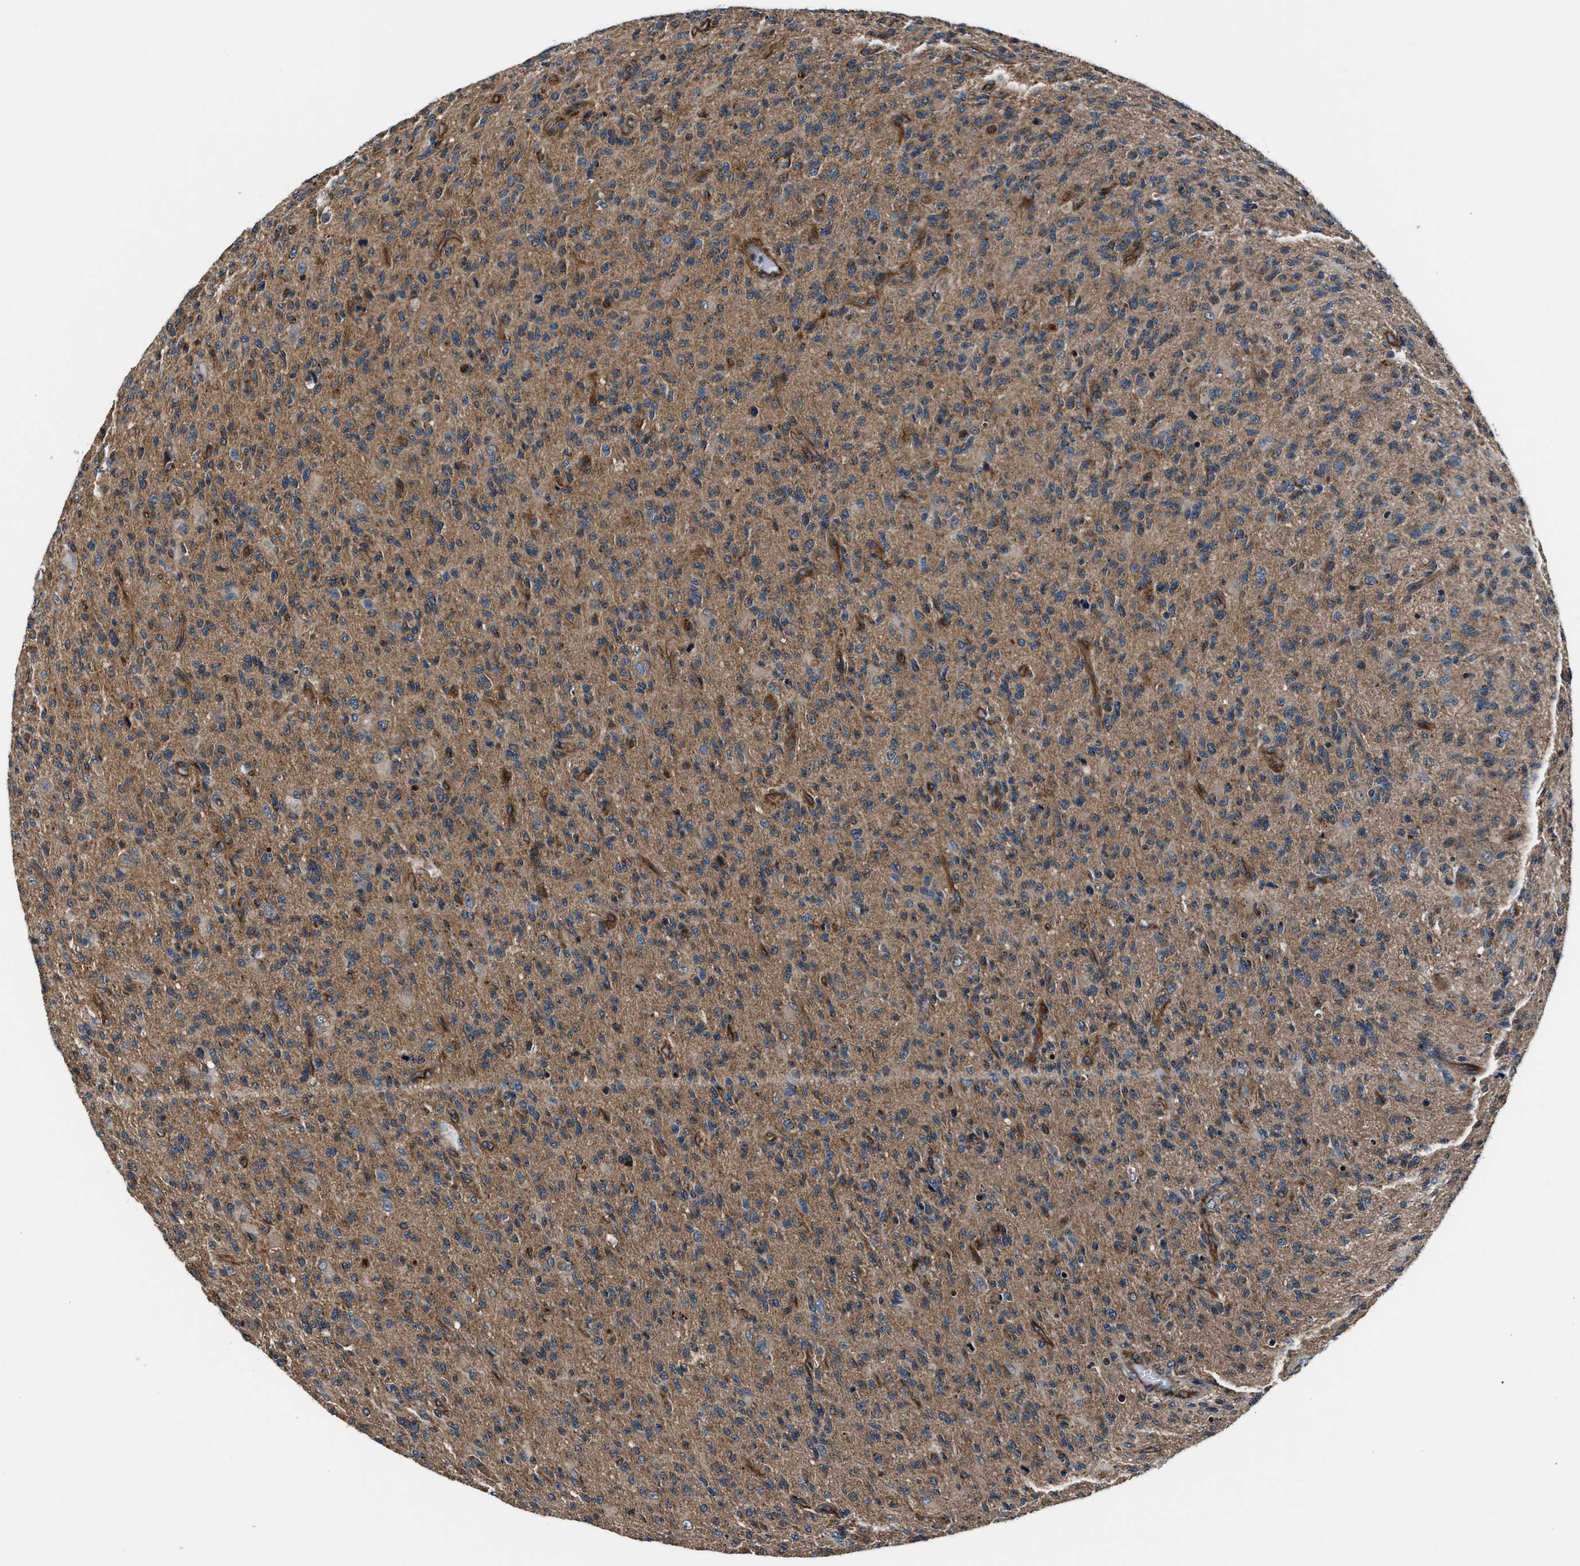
{"staining": {"intensity": "moderate", "quantity": ">75%", "location": "cytoplasmic/membranous"}, "tissue": "glioma", "cell_type": "Tumor cells", "image_type": "cancer", "snomed": [{"axis": "morphology", "description": "Glioma, malignant, High grade"}, {"axis": "topography", "description": "Brain"}], "caption": "Immunohistochemical staining of glioma exhibits moderate cytoplasmic/membranous protein expression in about >75% of tumor cells. (Stains: DAB in brown, nuclei in blue, Microscopy: brightfield microscopy at high magnification).", "gene": "GGCT", "patient": {"sex": "male", "age": 71}}